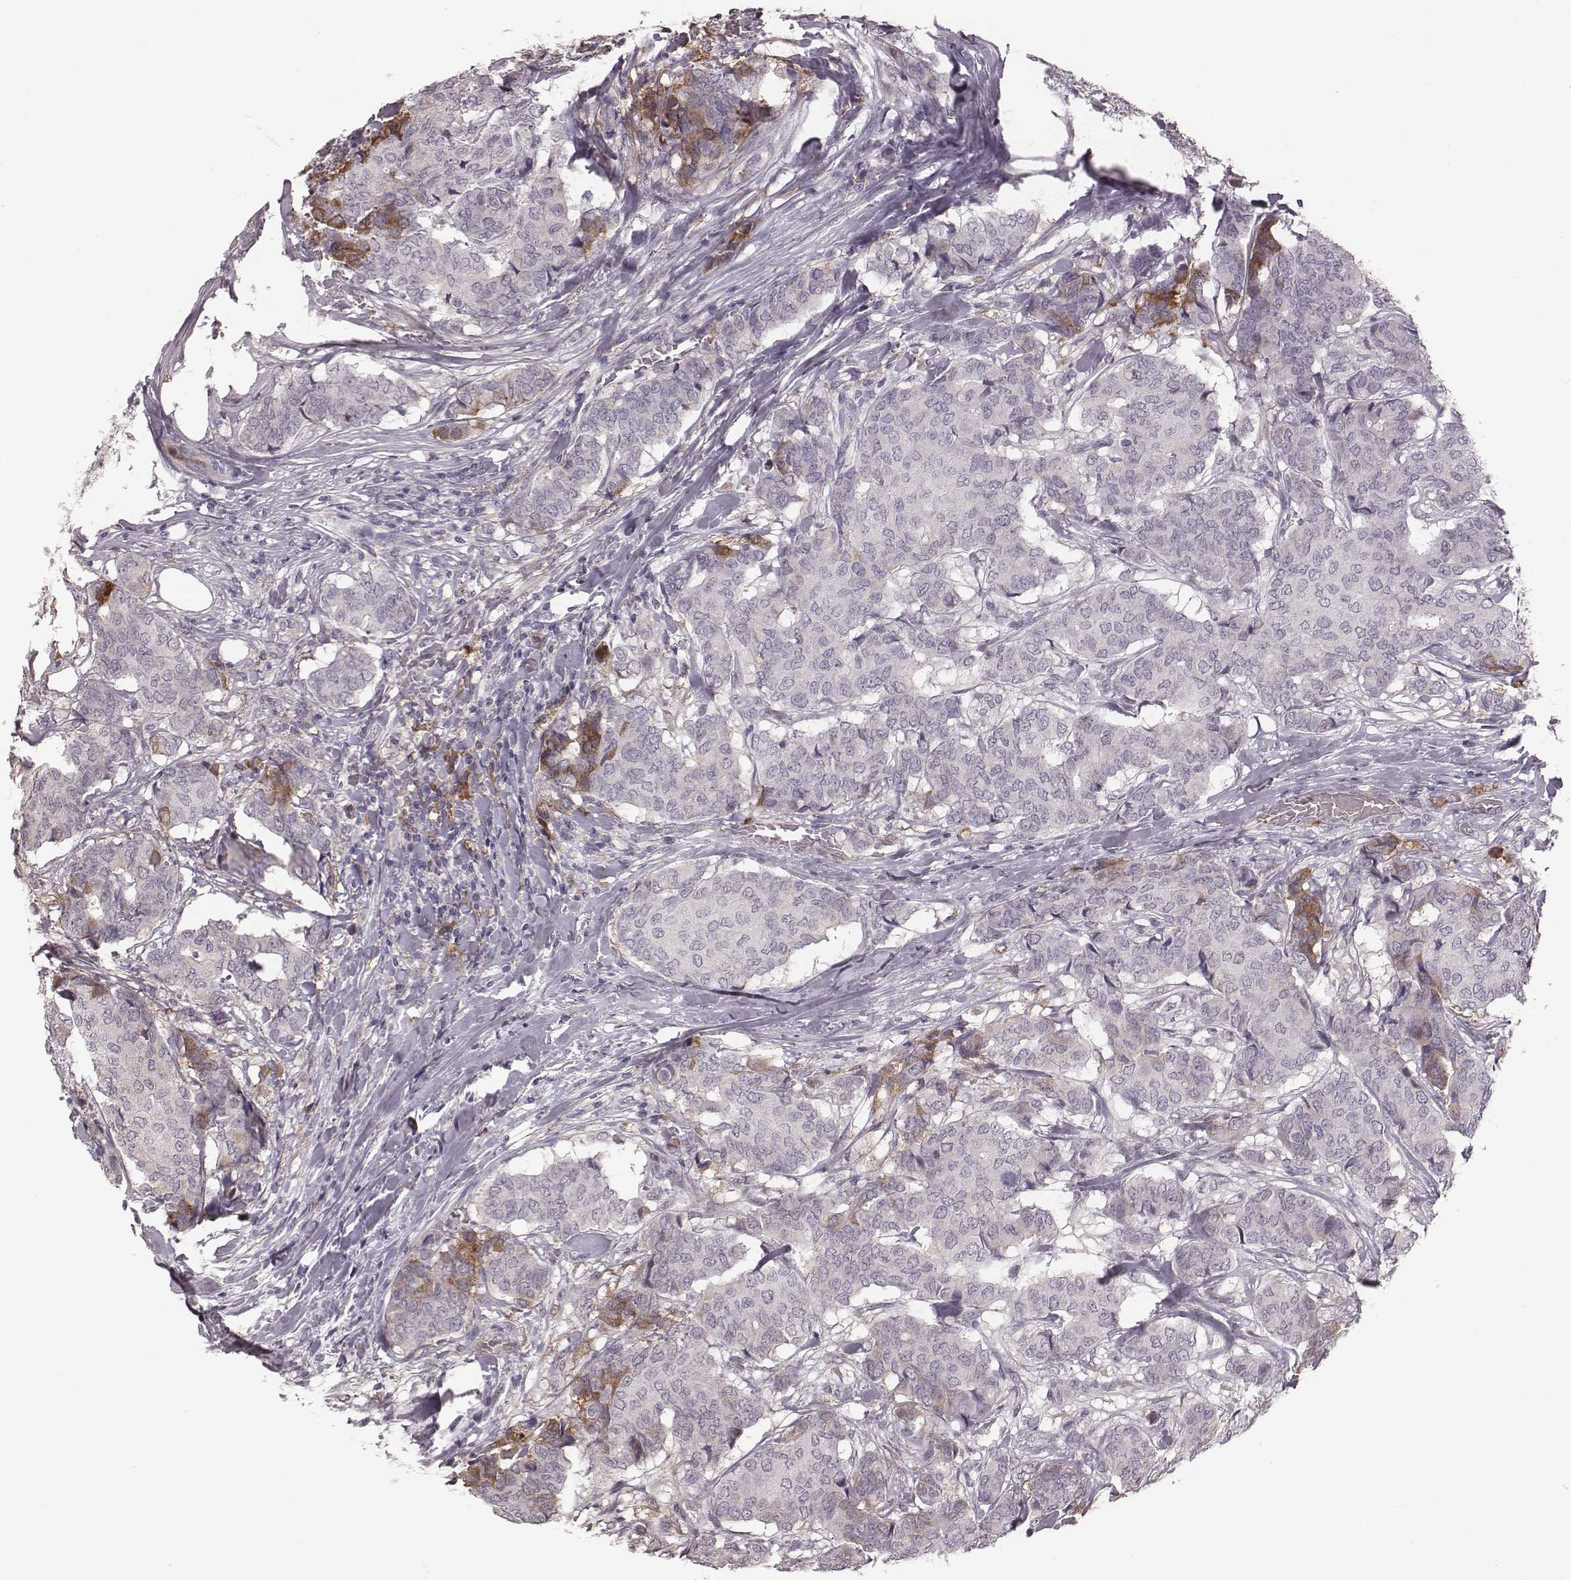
{"staining": {"intensity": "negative", "quantity": "none", "location": "none"}, "tissue": "breast cancer", "cell_type": "Tumor cells", "image_type": "cancer", "snomed": [{"axis": "morphology", "description": "Duct carcinoma"}, {"axis": "topography", "description": "Breast"}], "caption": "A micrograph of breast cancer stained for a protein demonstrates no brown staining in tumor cells. (DAB immunohistochemistry (IHC) visualized using brightfield microscopy, high magnification).", "gene": "CFTR", "patient": {"sex": "female", "age": 75}}